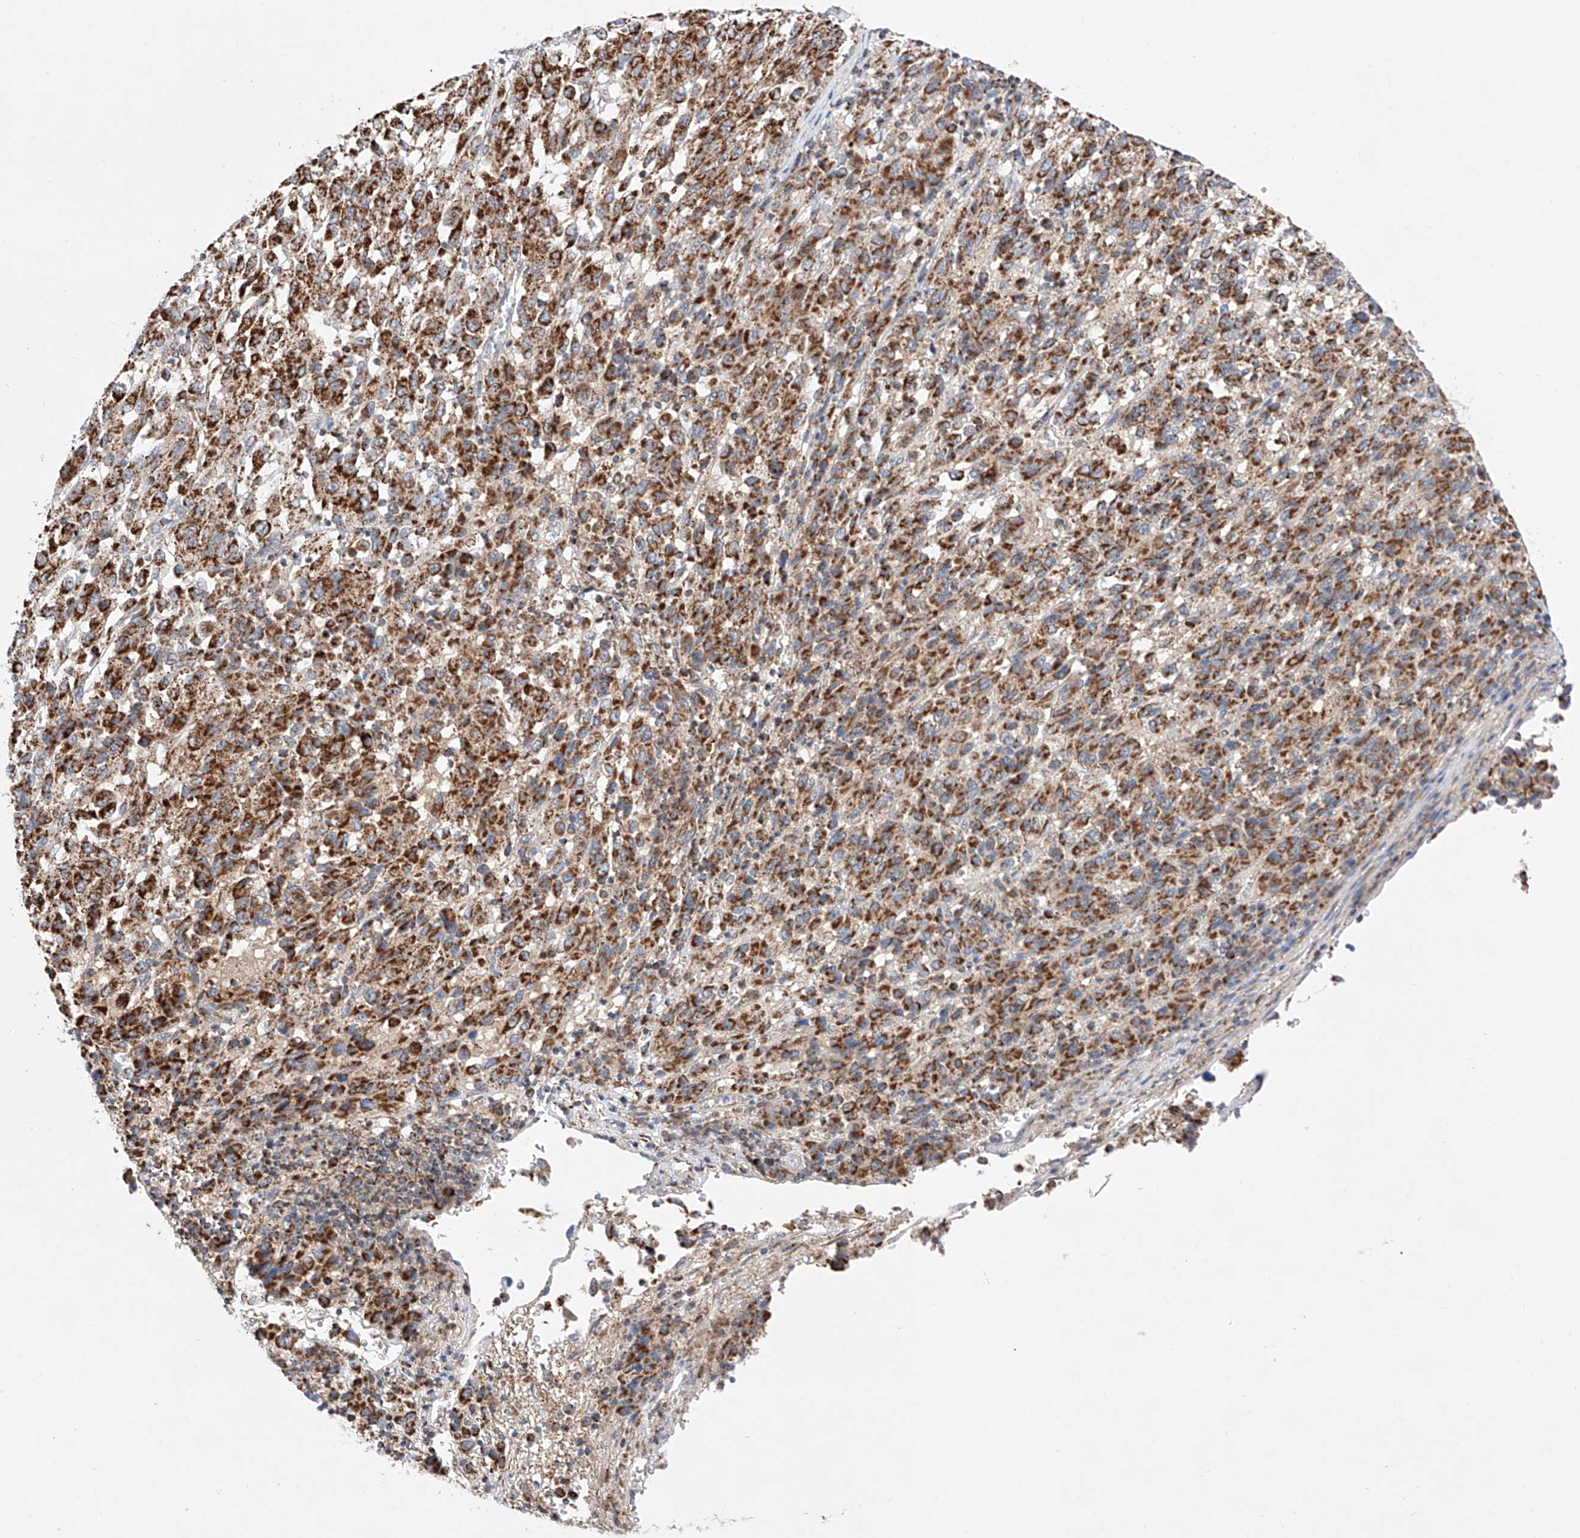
{"staining": {"intensity": "strong", "quantity": ">75%", "location": "cytoplasmic/membranous"}, "tissue": "melanoma", "cell_type": "Tumor cells", "image_type": "cancer", "snomed": [{"axis": "morphology", "description": "Malignant melanoma, Metastatic site"}, {"axis": "topography", "description": "Lung"}], "caption": "IHC histopathology image of human malignant melanoma (metastatic site) stained for a protein (brown), which exhibits high levels of strong cytoplasmic/membranous positivity in about >75% of tumor cells.", "gene": "KTI12", "patient": {"sex": "male", "age": 64}}